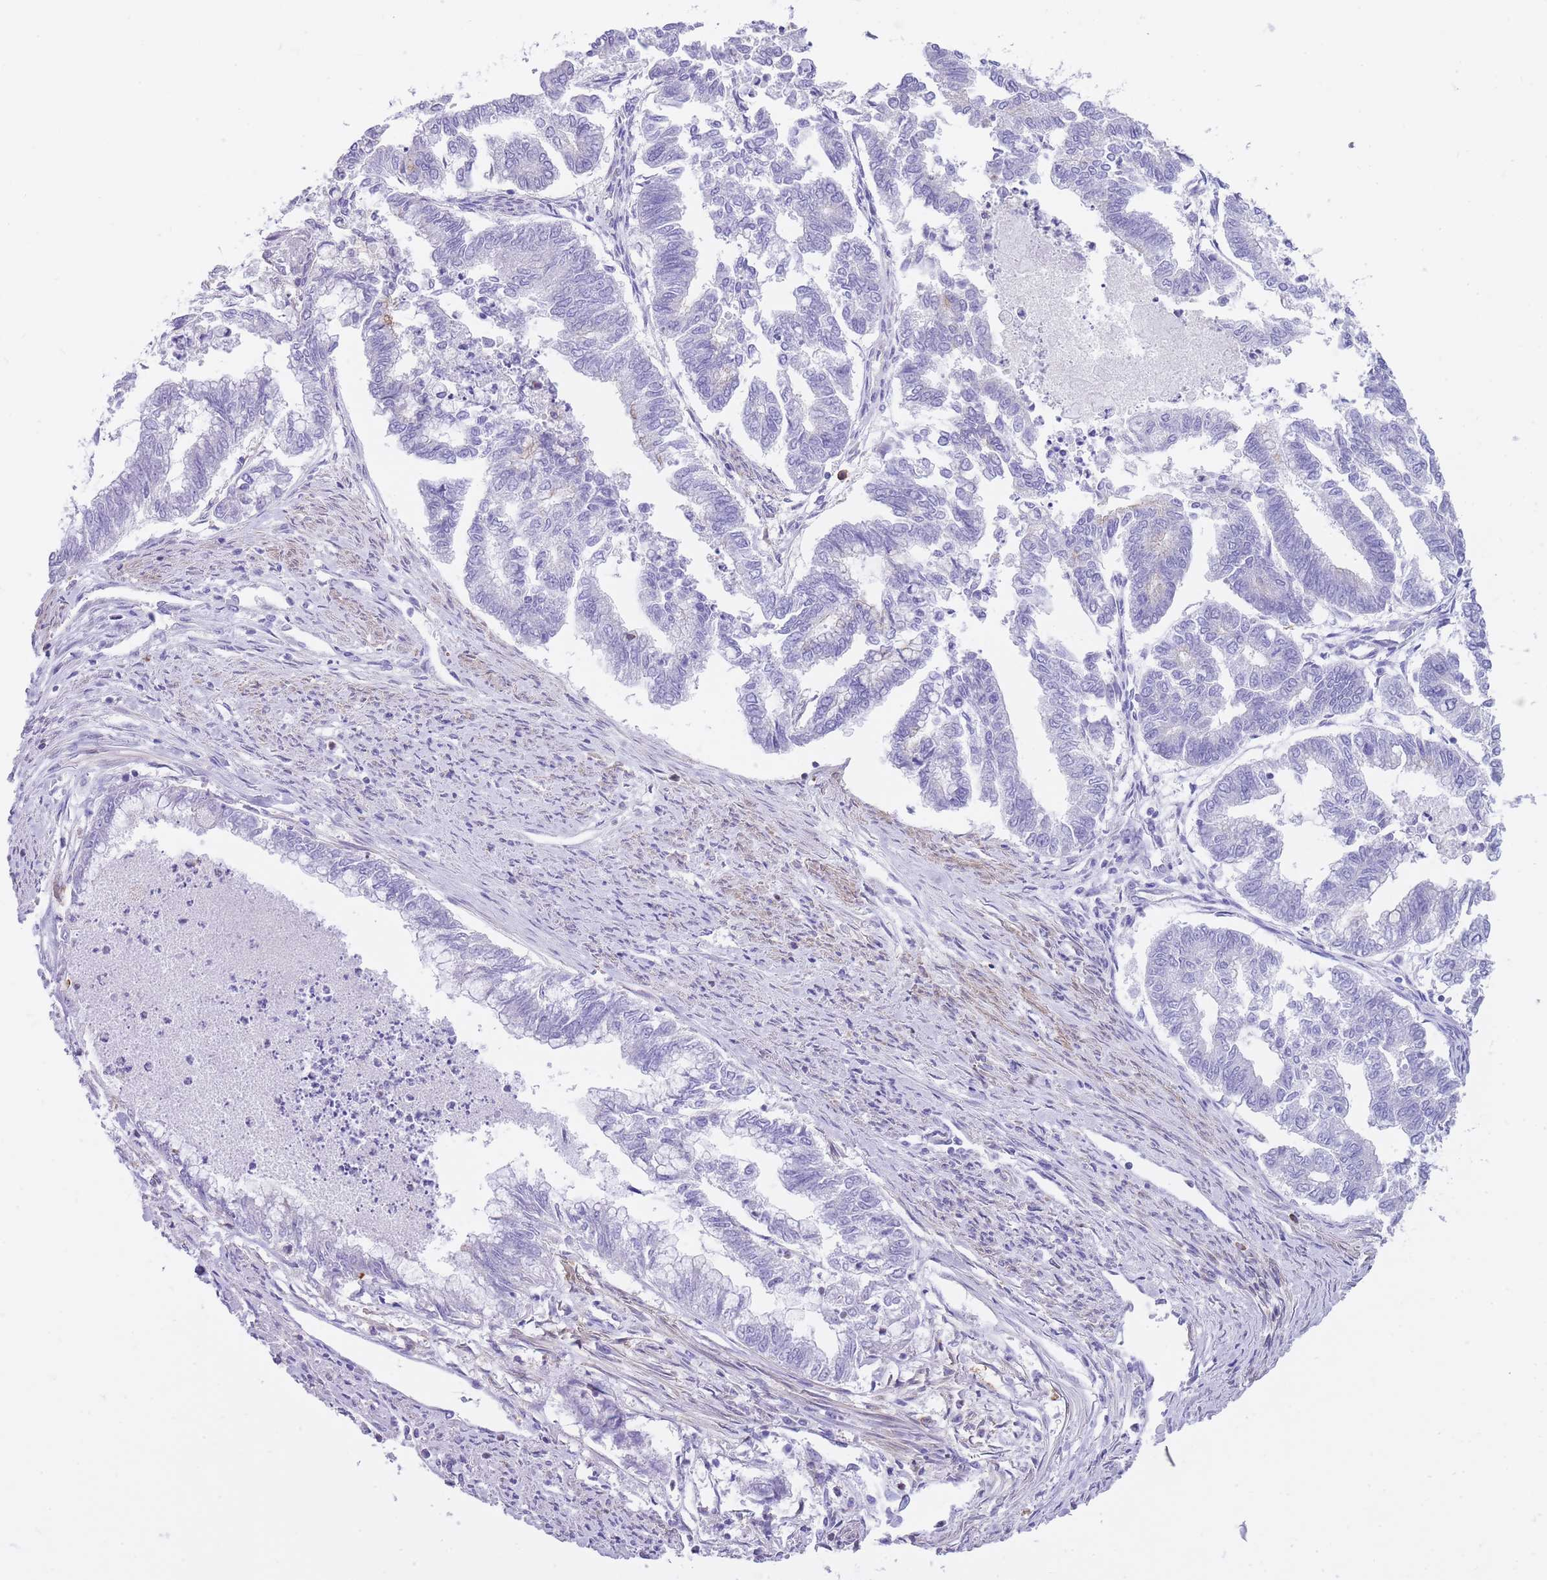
{"staining": {"intensity": "negative", "quantity": "none", "location": "none"}, "tissue": "endometrial cancer", "cell_type": "Tumor cells", "image_type": "cancer", "snomed": [{"axis": "morphology", "description": "Adenocarcinoma, NOS"}, {"axis": "topography", "description": "Endometrium"}], "caption": "Immunohistochemistry (IHC) histopathology image of human adenocarcinoma (endometrial) stained for a protein (brown), which reveals no expression in tumor cells. Nuclei are stained in blue.", "gene": "LDB3", "patient": {"sex": "female", "age": 79}}